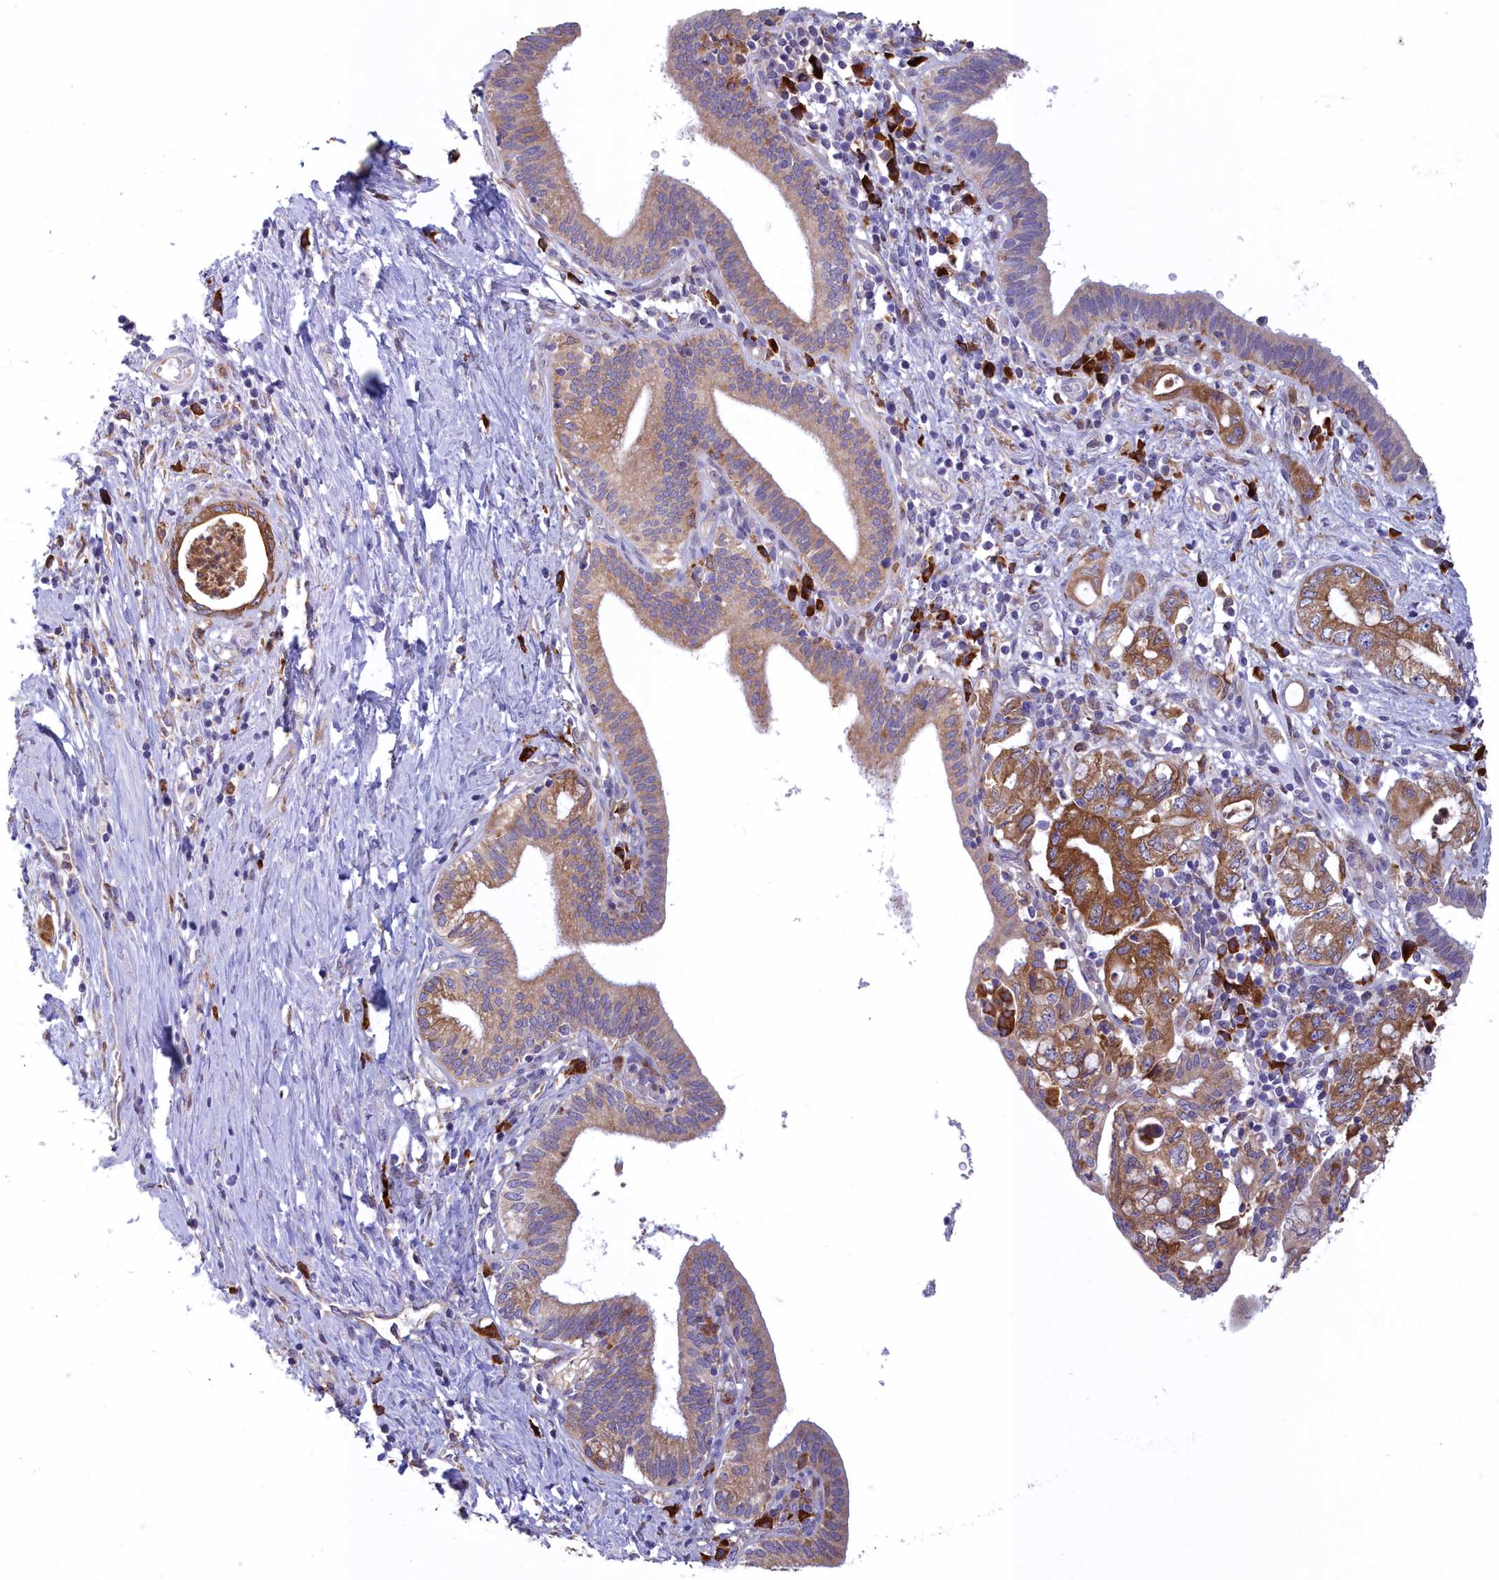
{"staining": {"intensity": "moderate", "quantity": ">75%", "location": "cytoplasmic/membranous"}, "tissue": "pancreatic cancer", "cell_type": "Tumor cells", "image_type": "cancer", "snomed": [{"axis": "morphology", "description": "Adenocarcinoma, NOS"}, {"axis": "topography", "description": "Pancreas"}], "caption": "Immunohistochemical staining of pancreatic cancer (adenocarcinoma) displays medium levels of moderate cytoplasmic/membranous expression in approximately >75% of tumor cells.", "gene": "HM13", "patient": {"sex": "female", "age": 73}}